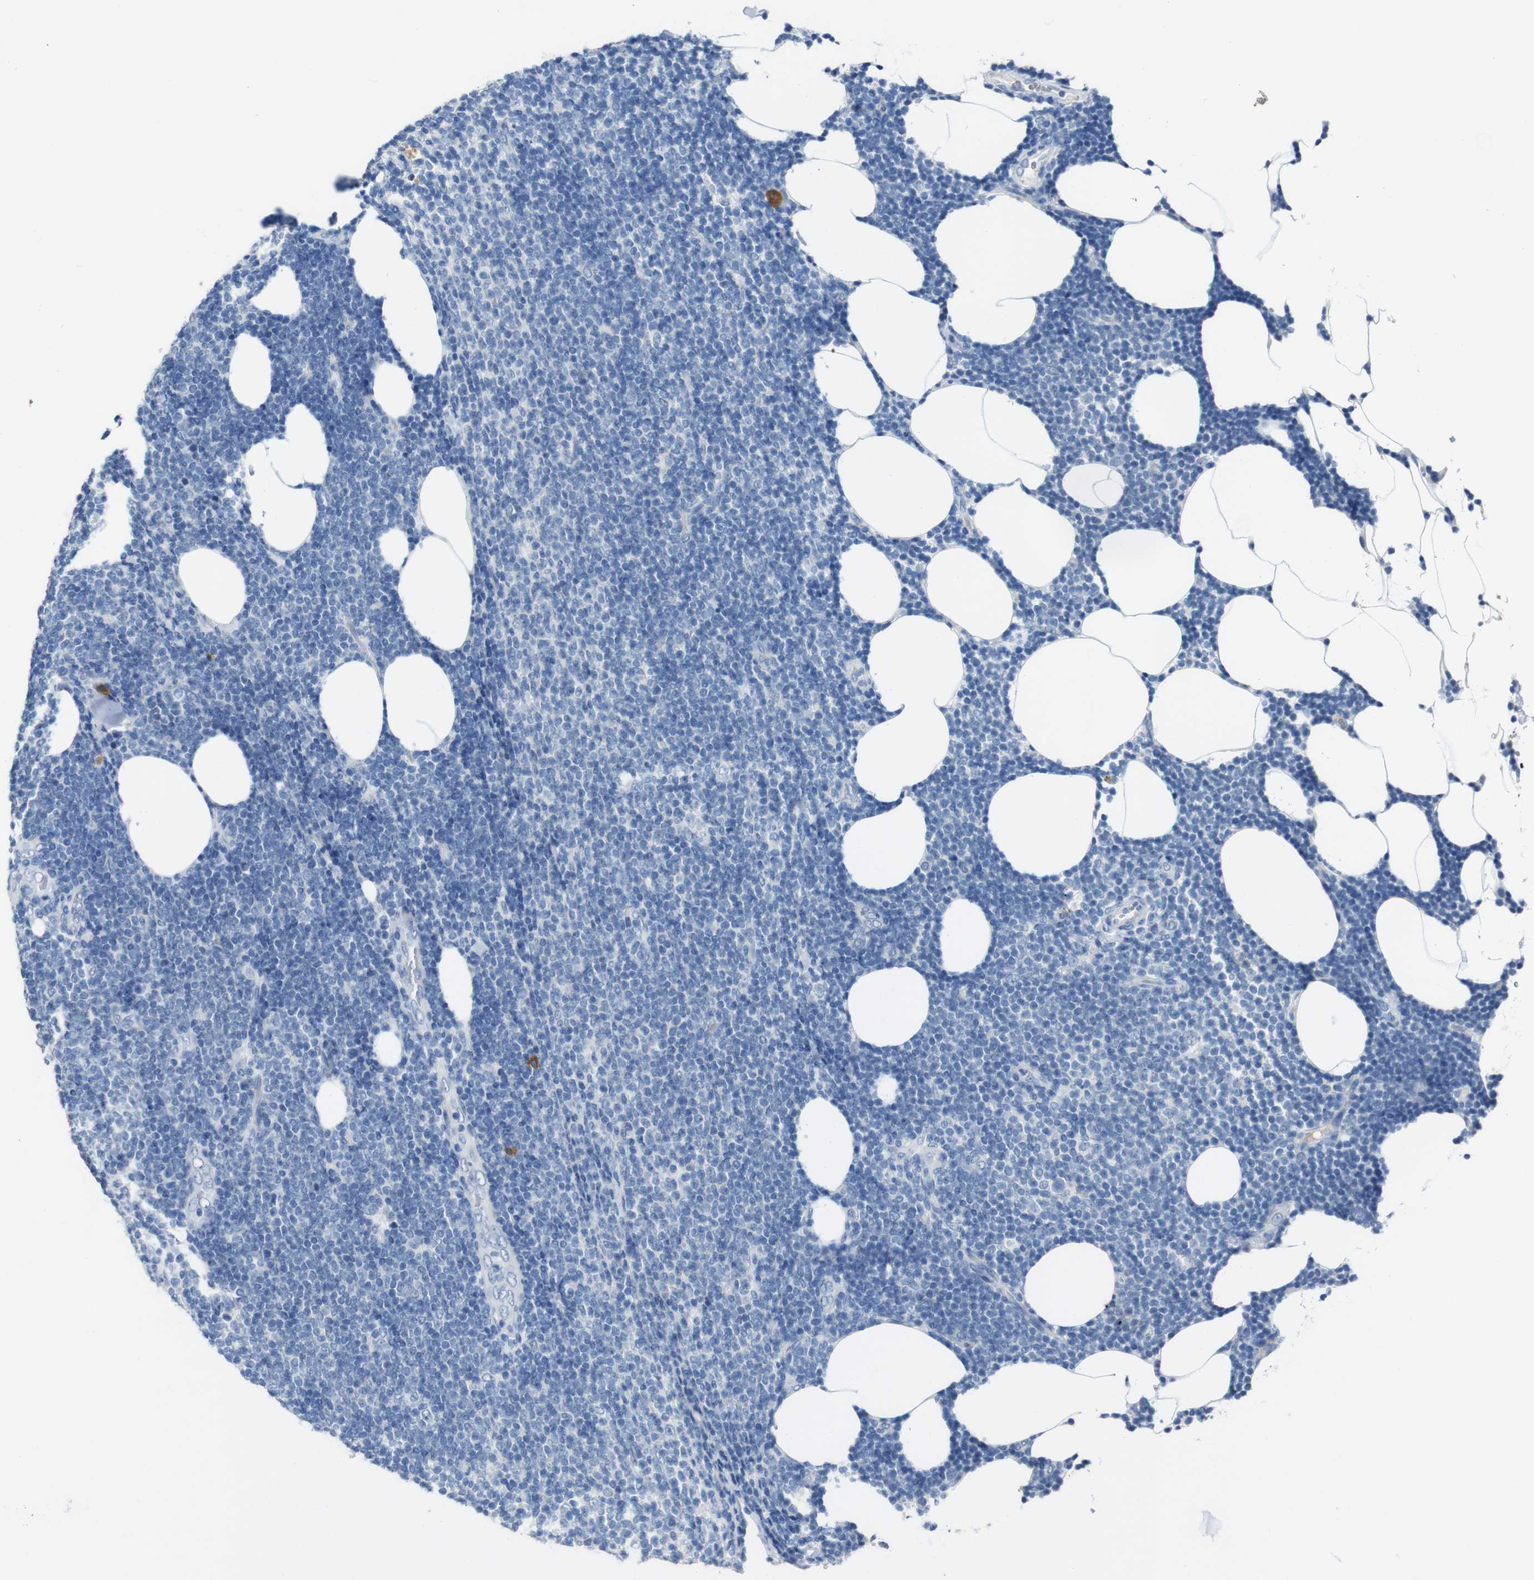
{"staining": {"intensity": "negative", "quantity": "none", "location": "none"}, "tissue": "lymphoma", "cell_type": "Tumor cells", "image_type": "cancer", "snomed": [{"axis": "morphology", "description": "Malignant lymphoma, non-Hodgkin's type, Low grade"}, {"axis": "topography", "description": "Lymph node"}], "caption": "Immunohistochemistry (IHC) of human lymphoma reveals no staining in tumor cells.", "gene": "SLC2A8", "patient": {"sex": "male", "age": 66}}